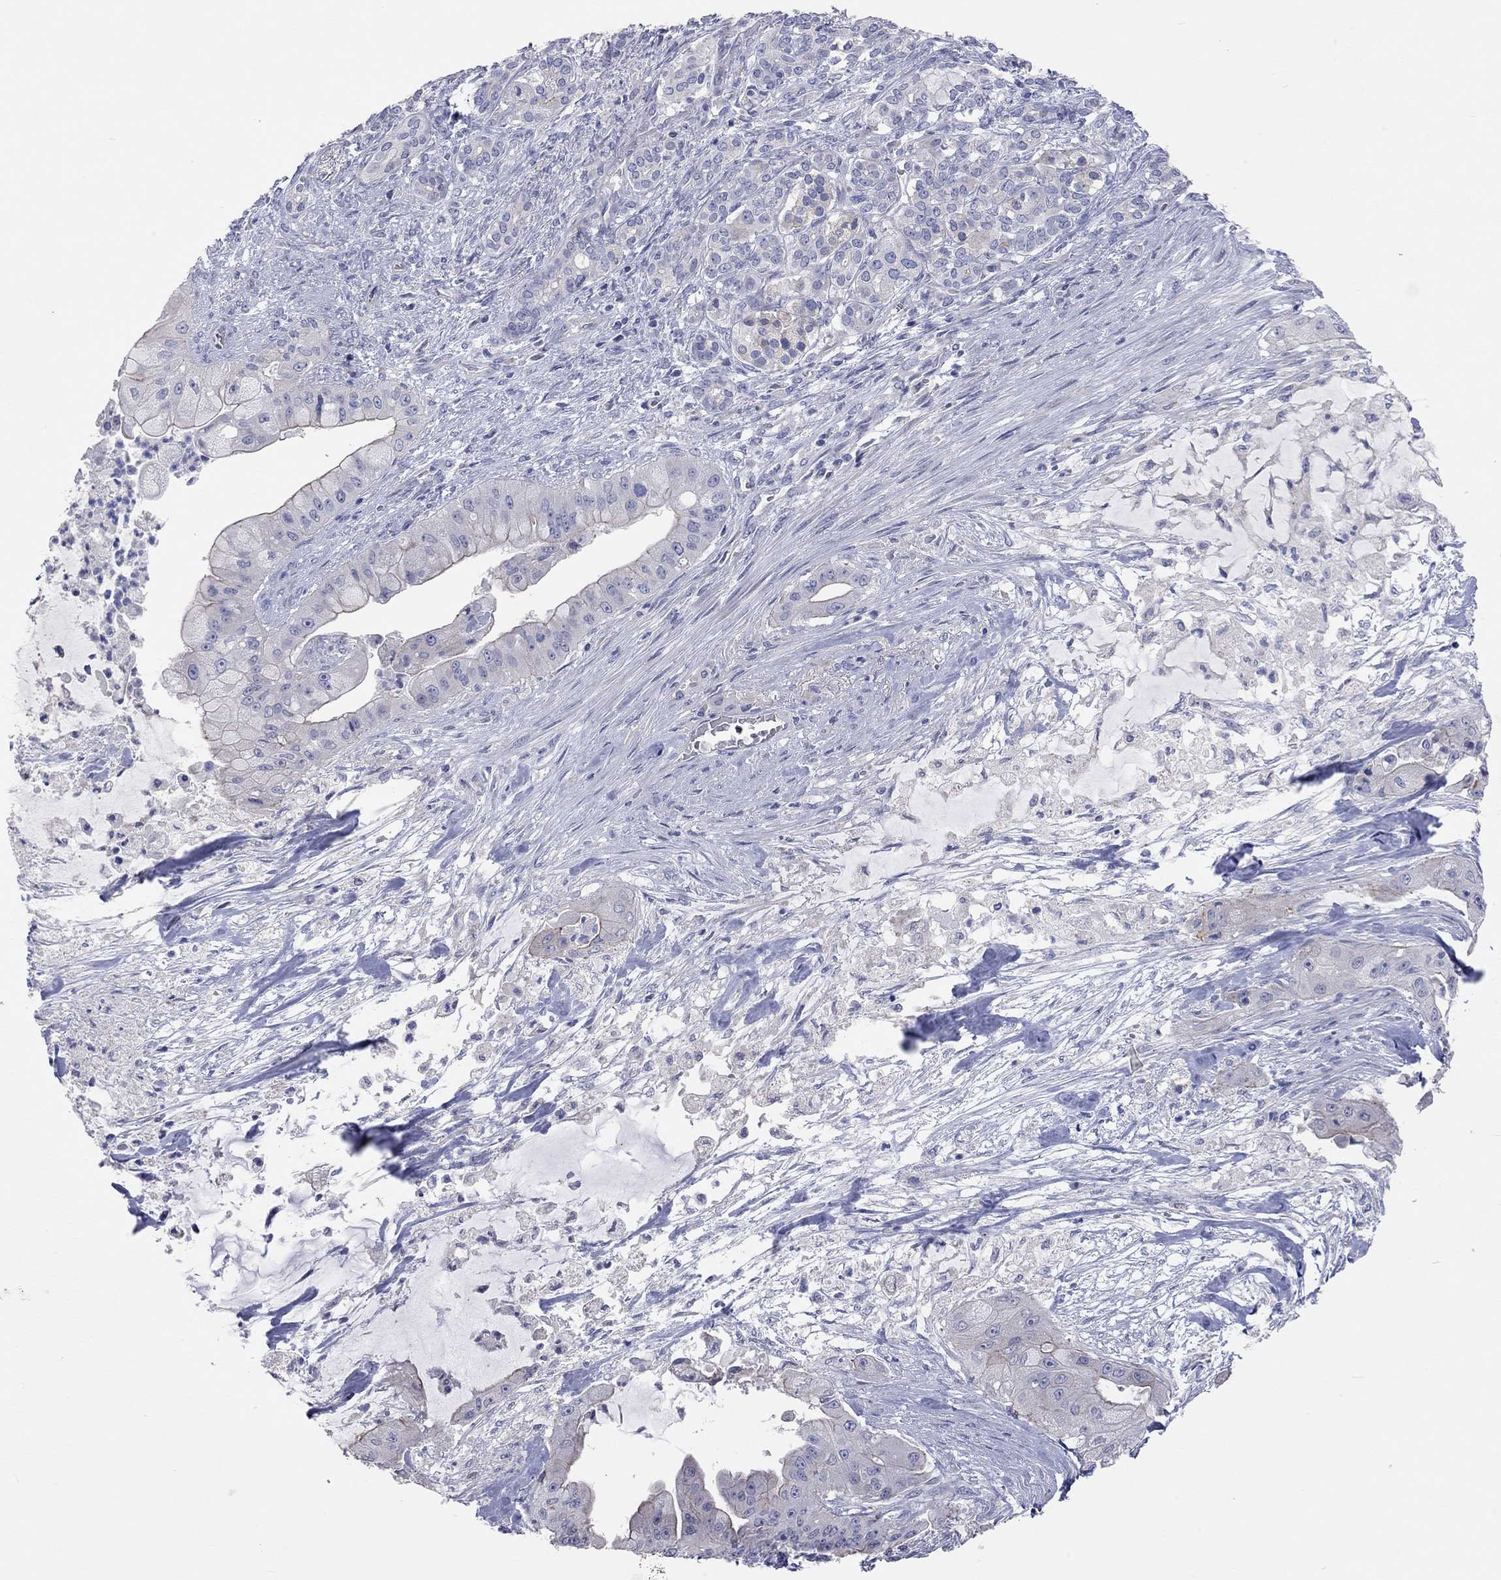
{"staining": {"intensity": "negative", "quantity": "none", "location": "none"}, "tissue": "pancreatic cancer", "cell_type": "Tumor cells", "image_type": "cancer", "snomed": [{"axis": "morphology", "description": "Normal tissue, NOS"}, {"axis": "morphology", "description": "Inflammation, NOS"}, {"axis": "morphology", "description": "Adenocarcinoma, NOS"}, {"axis": "topography", "description": "Pancreas"}], "caption": "High power microscopy photomicrograph of an immunohistochemistry image of pancreatic cancer (adenocarcinoma), revealing no significant staining in tumor cells. (DAB (3,3'-diaminobenzidine) IHC visualized using brightfield microscopy, high magnification).", "gene": "KCNB1", "patient": {"sex": "male", "age": 57}}